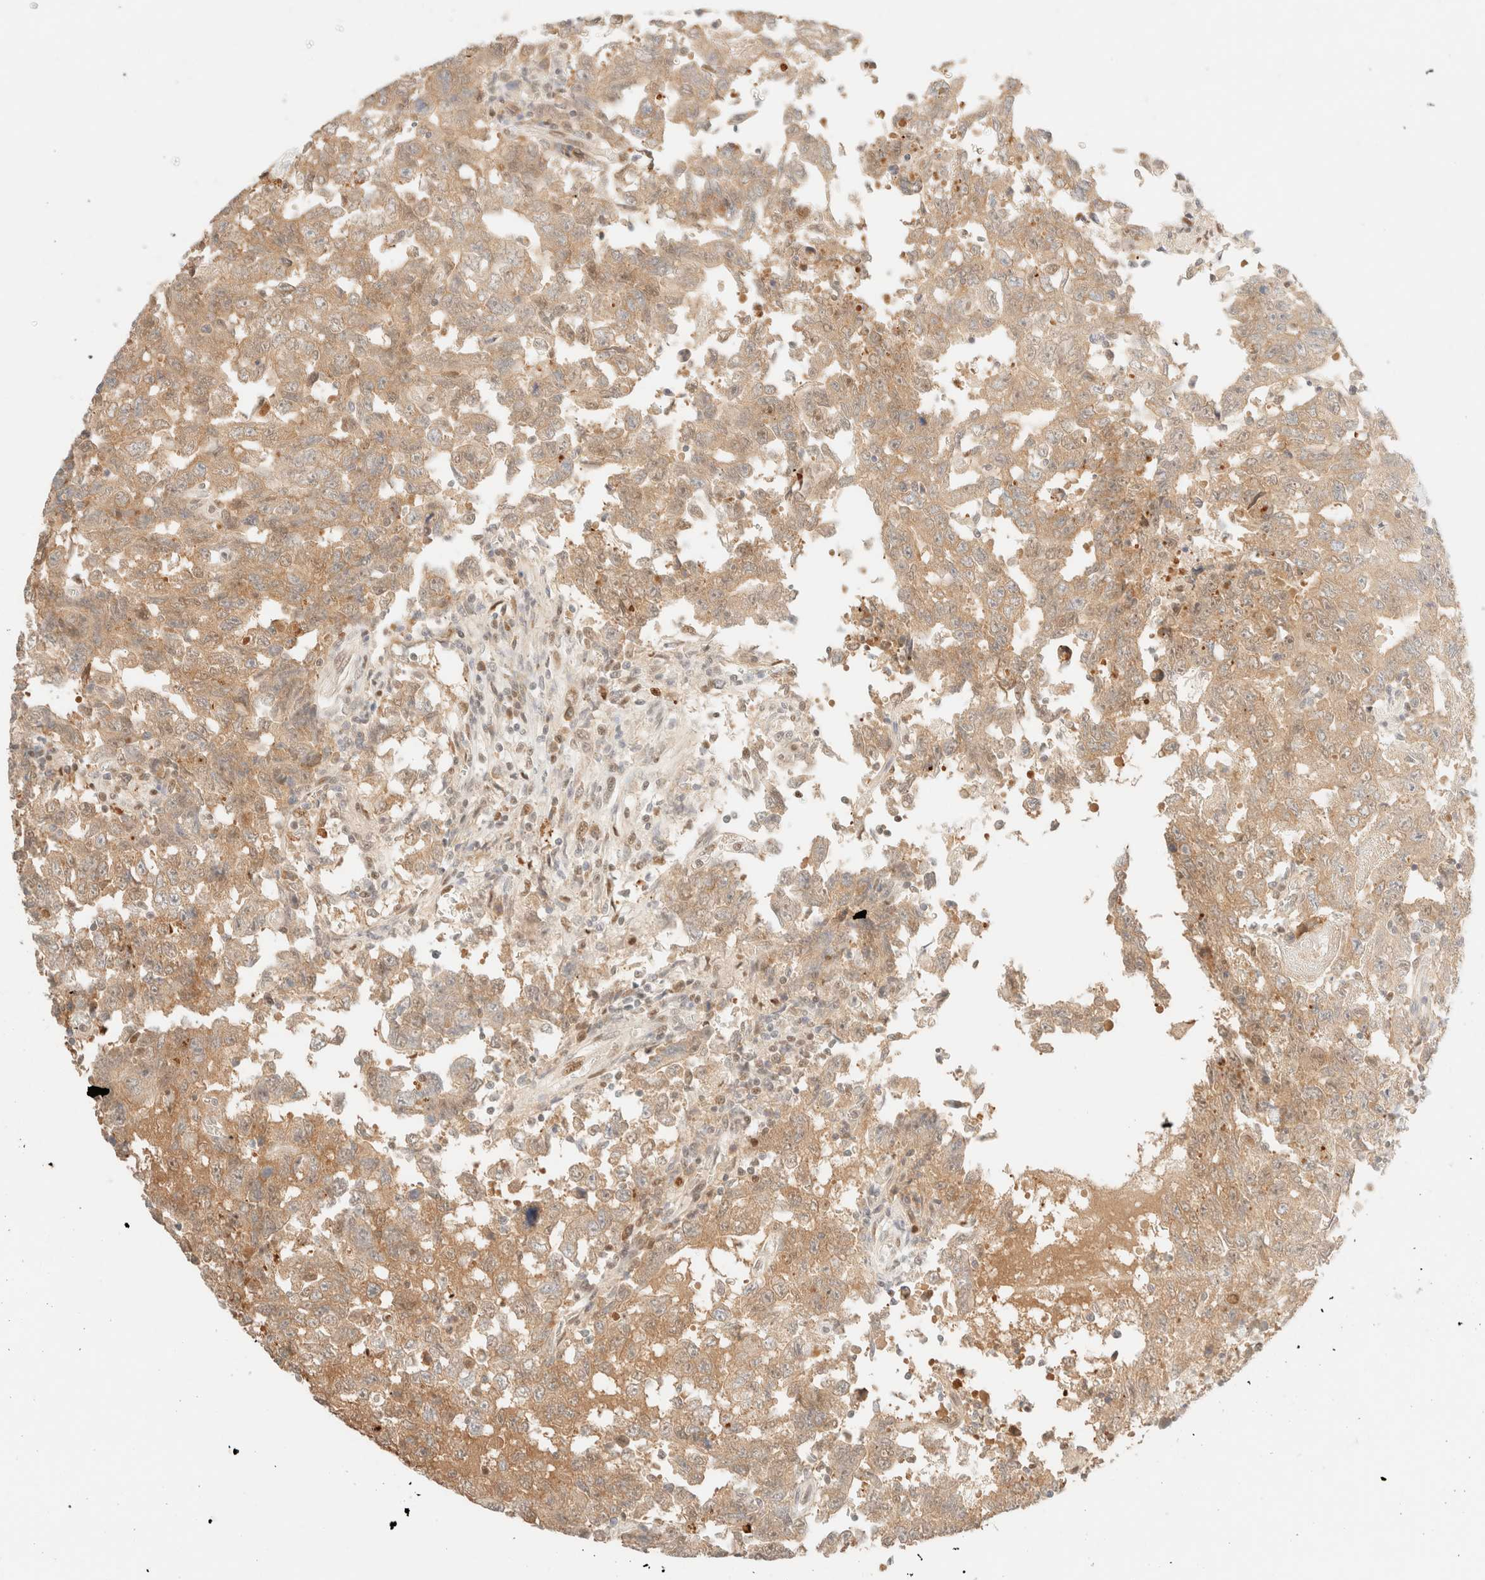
{"staining": {"intensity": "moderate", "quantity": ">75%", "location": "cytoplasmic/membranous"}, "tissue": "testis cancer", "cell_type": "Tumor cells", "image_type": "cancer", "snomed": [{"axis": "morphology", "description": "Carcinoma, Embryonal, NOS"}, {"axis": "topography", "description": "Testis"}], "caption": "Testis cancer (embryonal carcinoma) stained for a protein displays moderate cytoplasmic/membranous positivity in tumor cells.", "gene": "TSR1", "patient": {"sex": "male", "age": 26}}